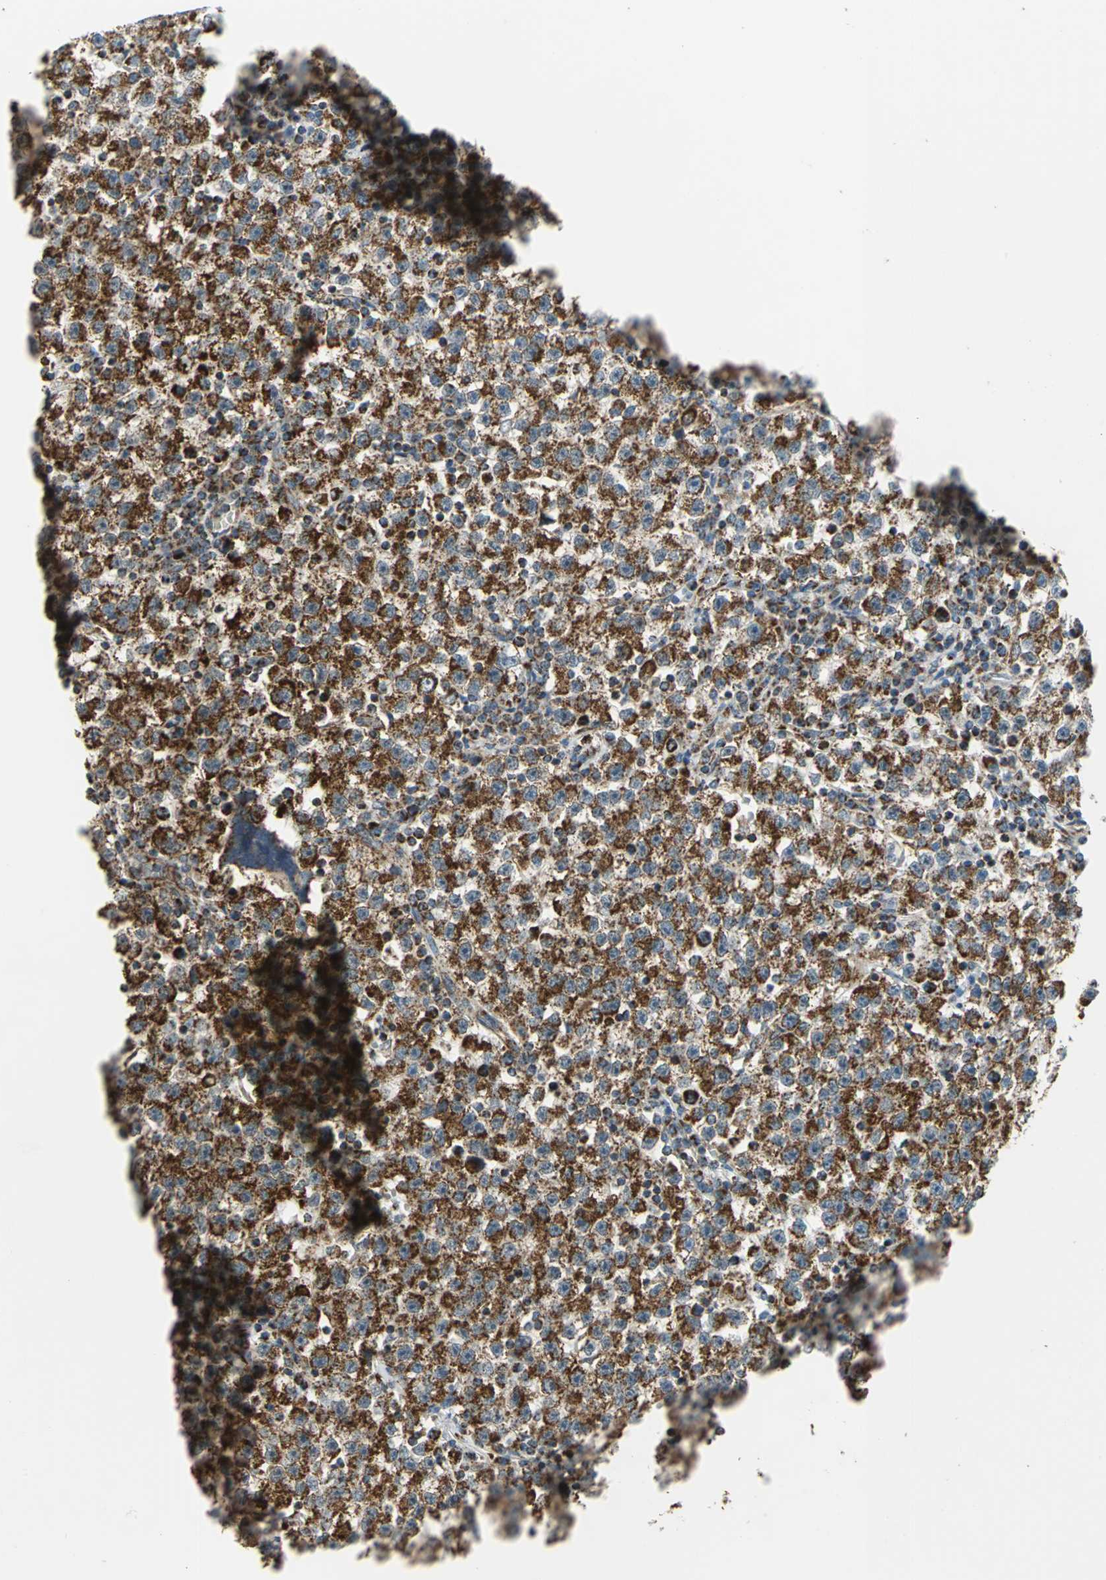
{"staining": {"intensity": "strong", "quantity": ">75%", "location": "cytoplasmic/membranous"}, "tissue": "testis cancer", "cell_type": "Tumor cells", "image_type": "cancer", "snomed": [{"axis": "morphology", "description": "Seminoma, NOS"}, {"axis": "topography", "description": "Testis"}], "caption": "A micrograph of testis seminoma stained for a protein shows strong cytoplasmic/membranous brown staining in tumor cells.", "gene": "MRPS22", "patient": {"sex": "male", "age": 22}}